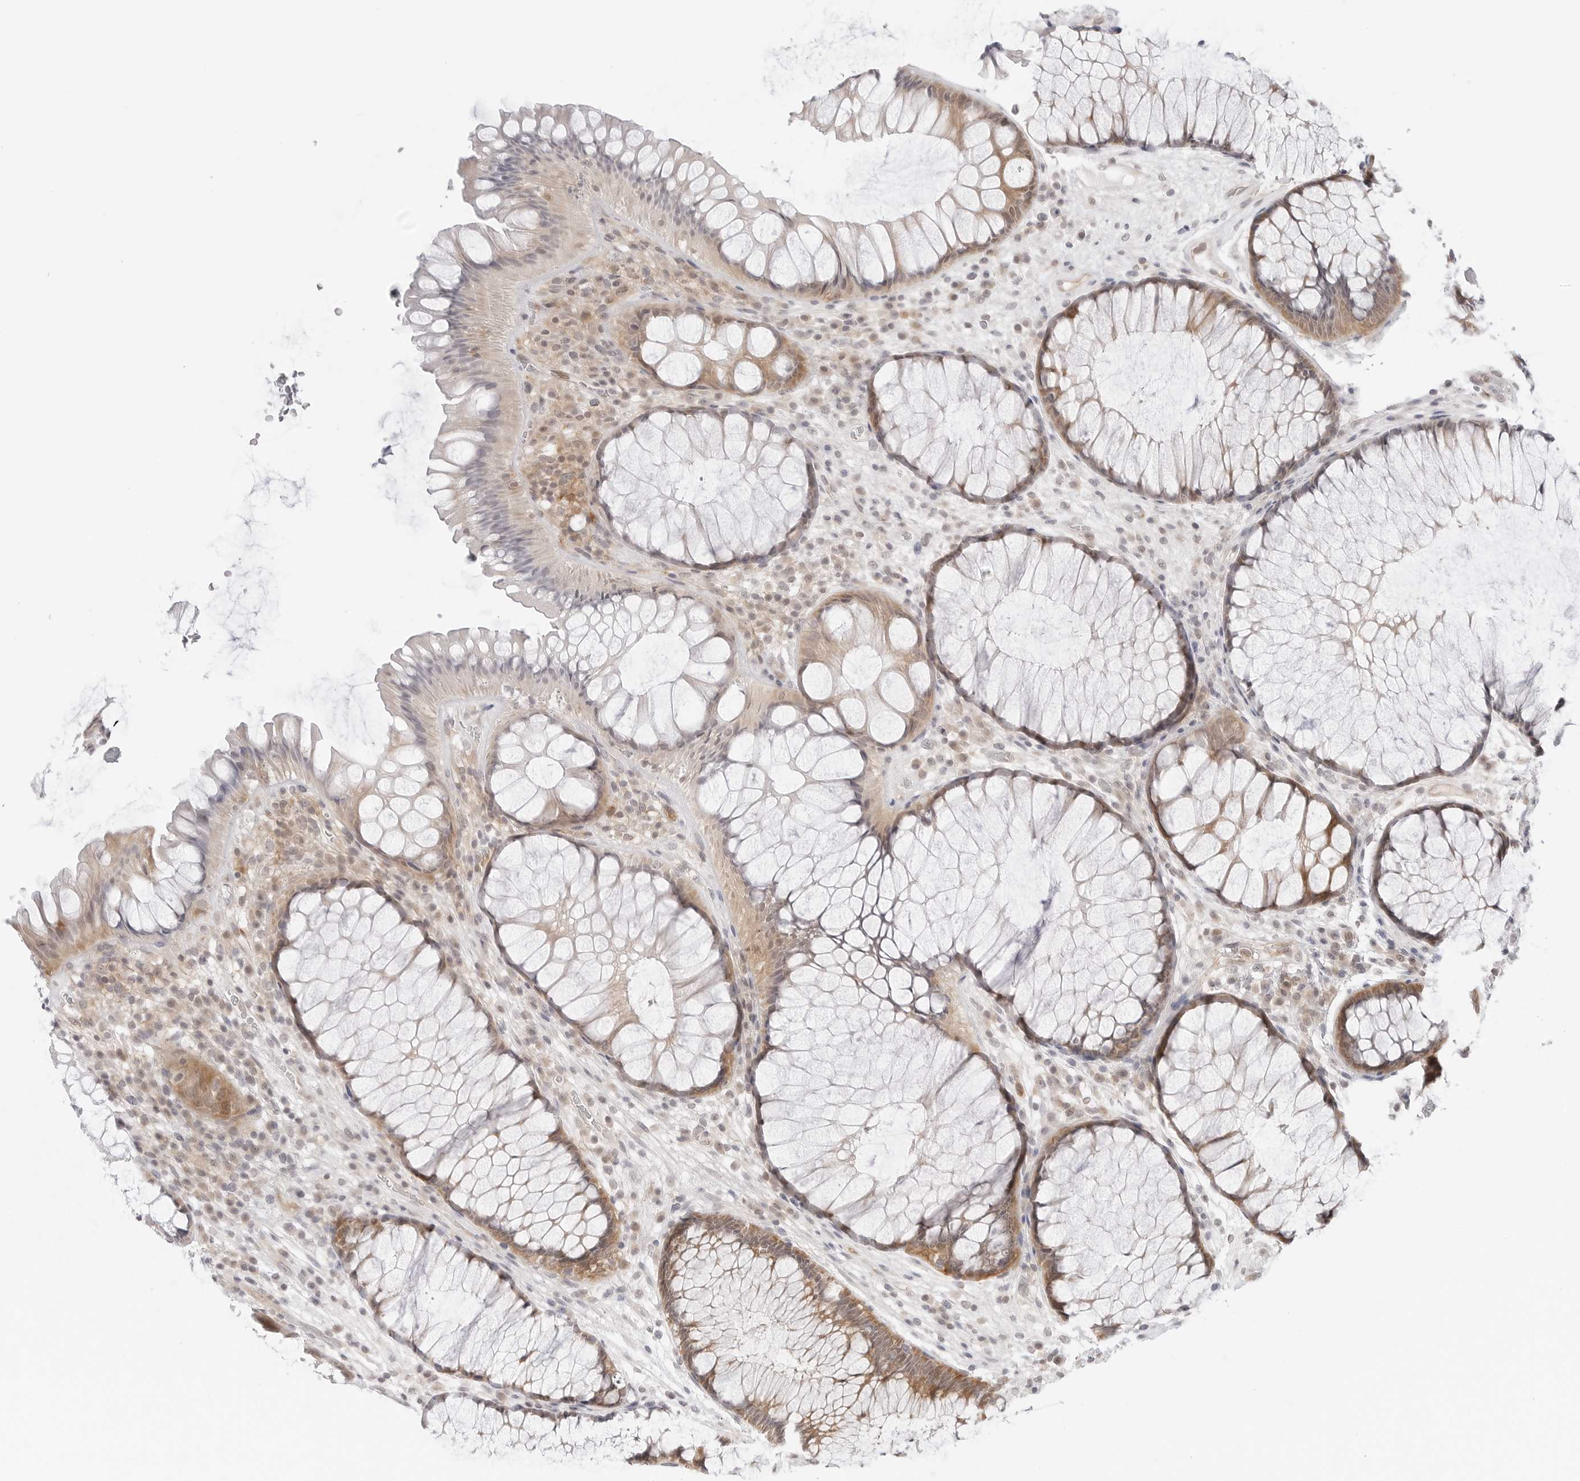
{"staining": {"intensity": "strong", "quantity": "<25%", "location": "cytoplasmic/membranous"}, "tissue": "rectum", "cell_type": "Glandular cells", "image_type": "normal", "snomed": [{"axis": "morphology", "description": "Normal tissue, NOS"}, {"axis": "topography", "description": "Rectum"}], "caption": "High-power microscopy captured an immunohistochemistry image of unremarkable rectum, revealing strong cytoplasmic/membranous staining in approximately <25% of glandular cells.", "gene": "NUDC", "patient": {"sex": "male", "age": 51}}